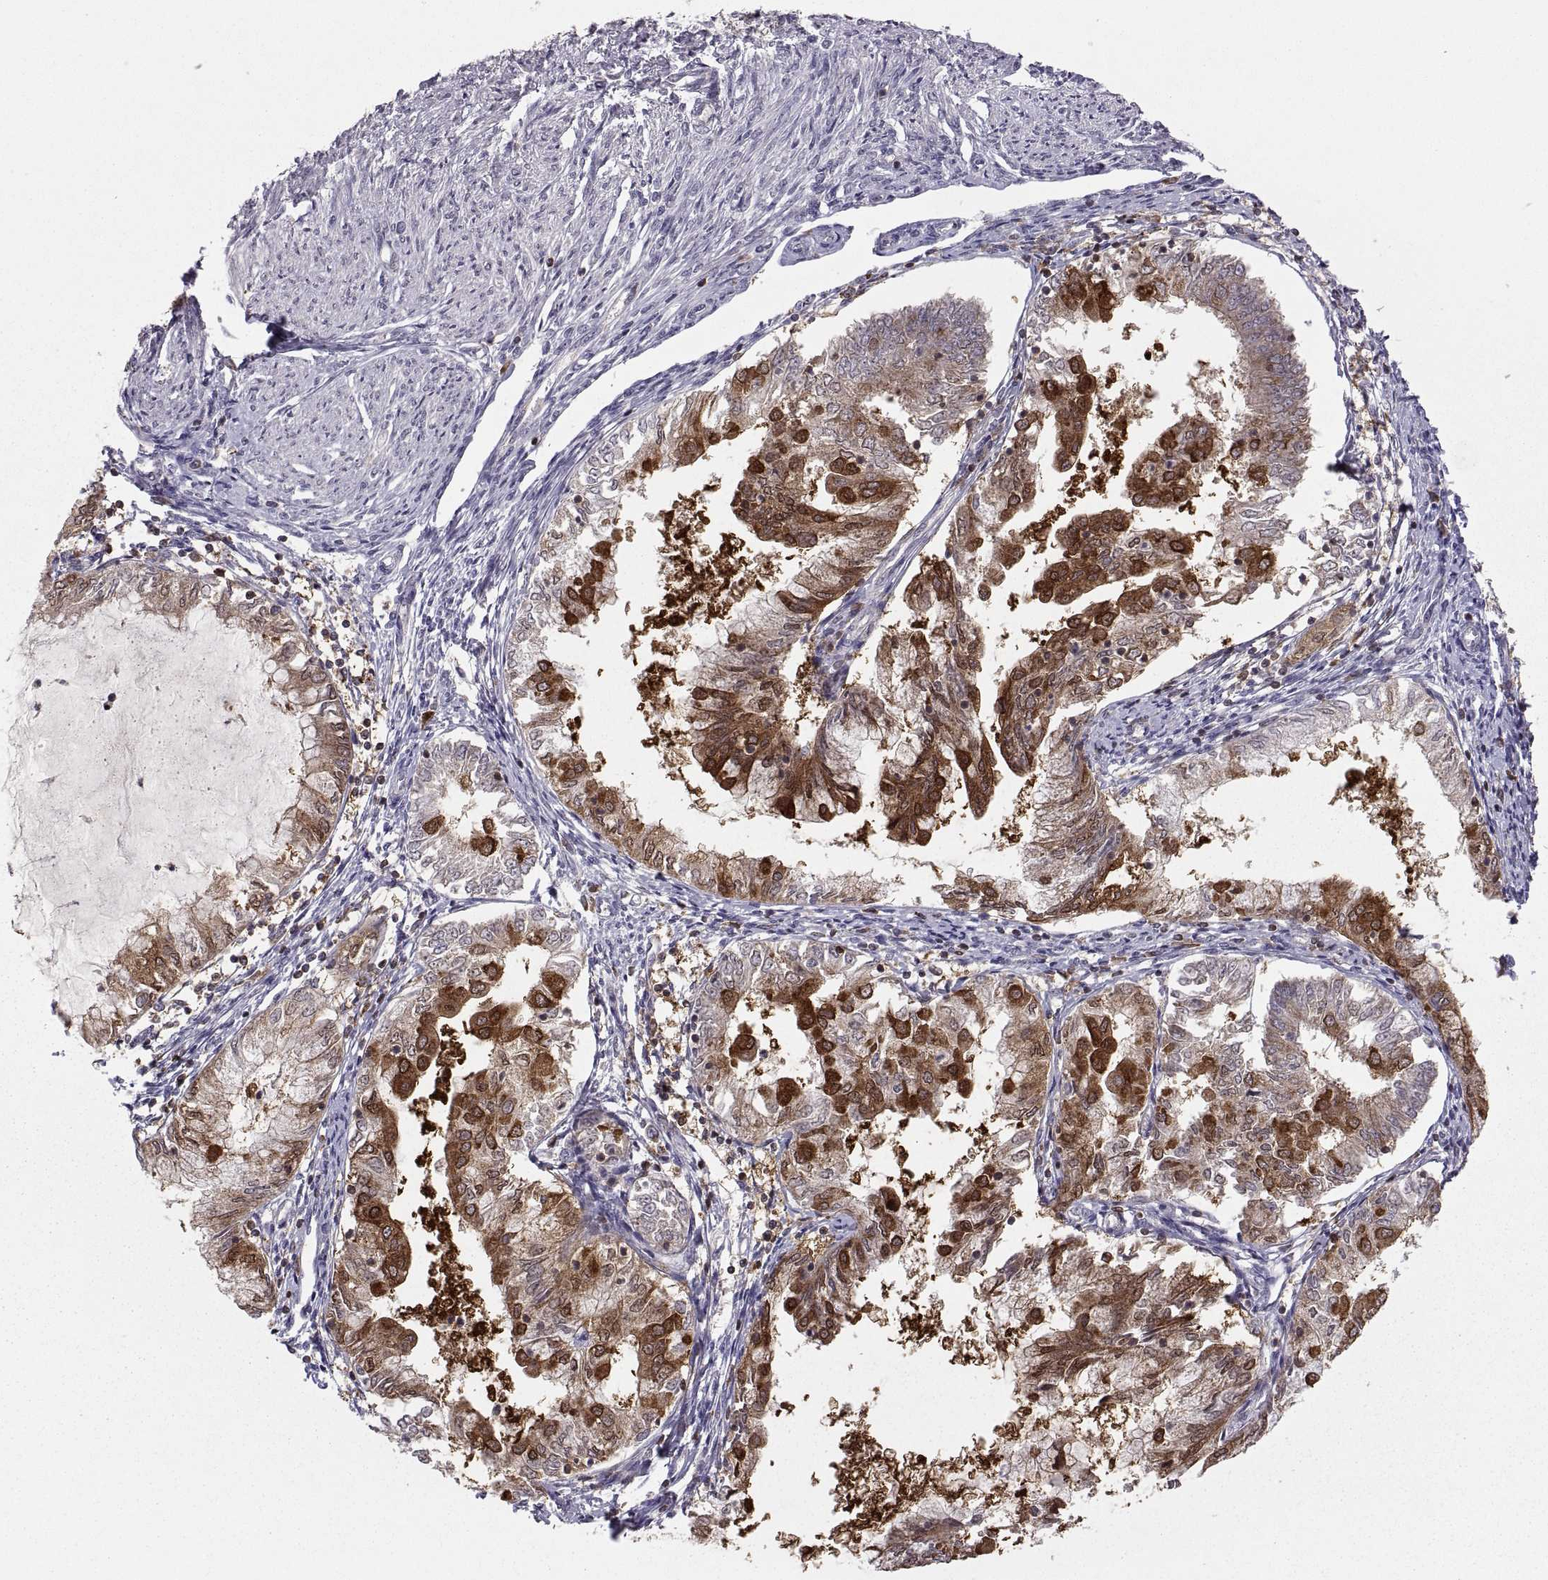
{"staining": {"intensity": "strong", "quantity": "25%-75%", "location": "cytoplasmic/membranous"}, "tissue": "endometrial cancer", "cell_type": "Tumor cells", "image_type": "cancer", "snomed": [{"axis": "morphology", "description": "Adenocarcinoma, NOS"}, {"axis": "topography", "description": "Endometrium"}], "caption": "Tumor cells demonstrate high levels of strong cytoplasmic/membranous expression in approximately 25%-75% of cells in human endometrial adenocarcinoma.", "gene": "EZR", "patient": {"sex": "female", "age": 68}}